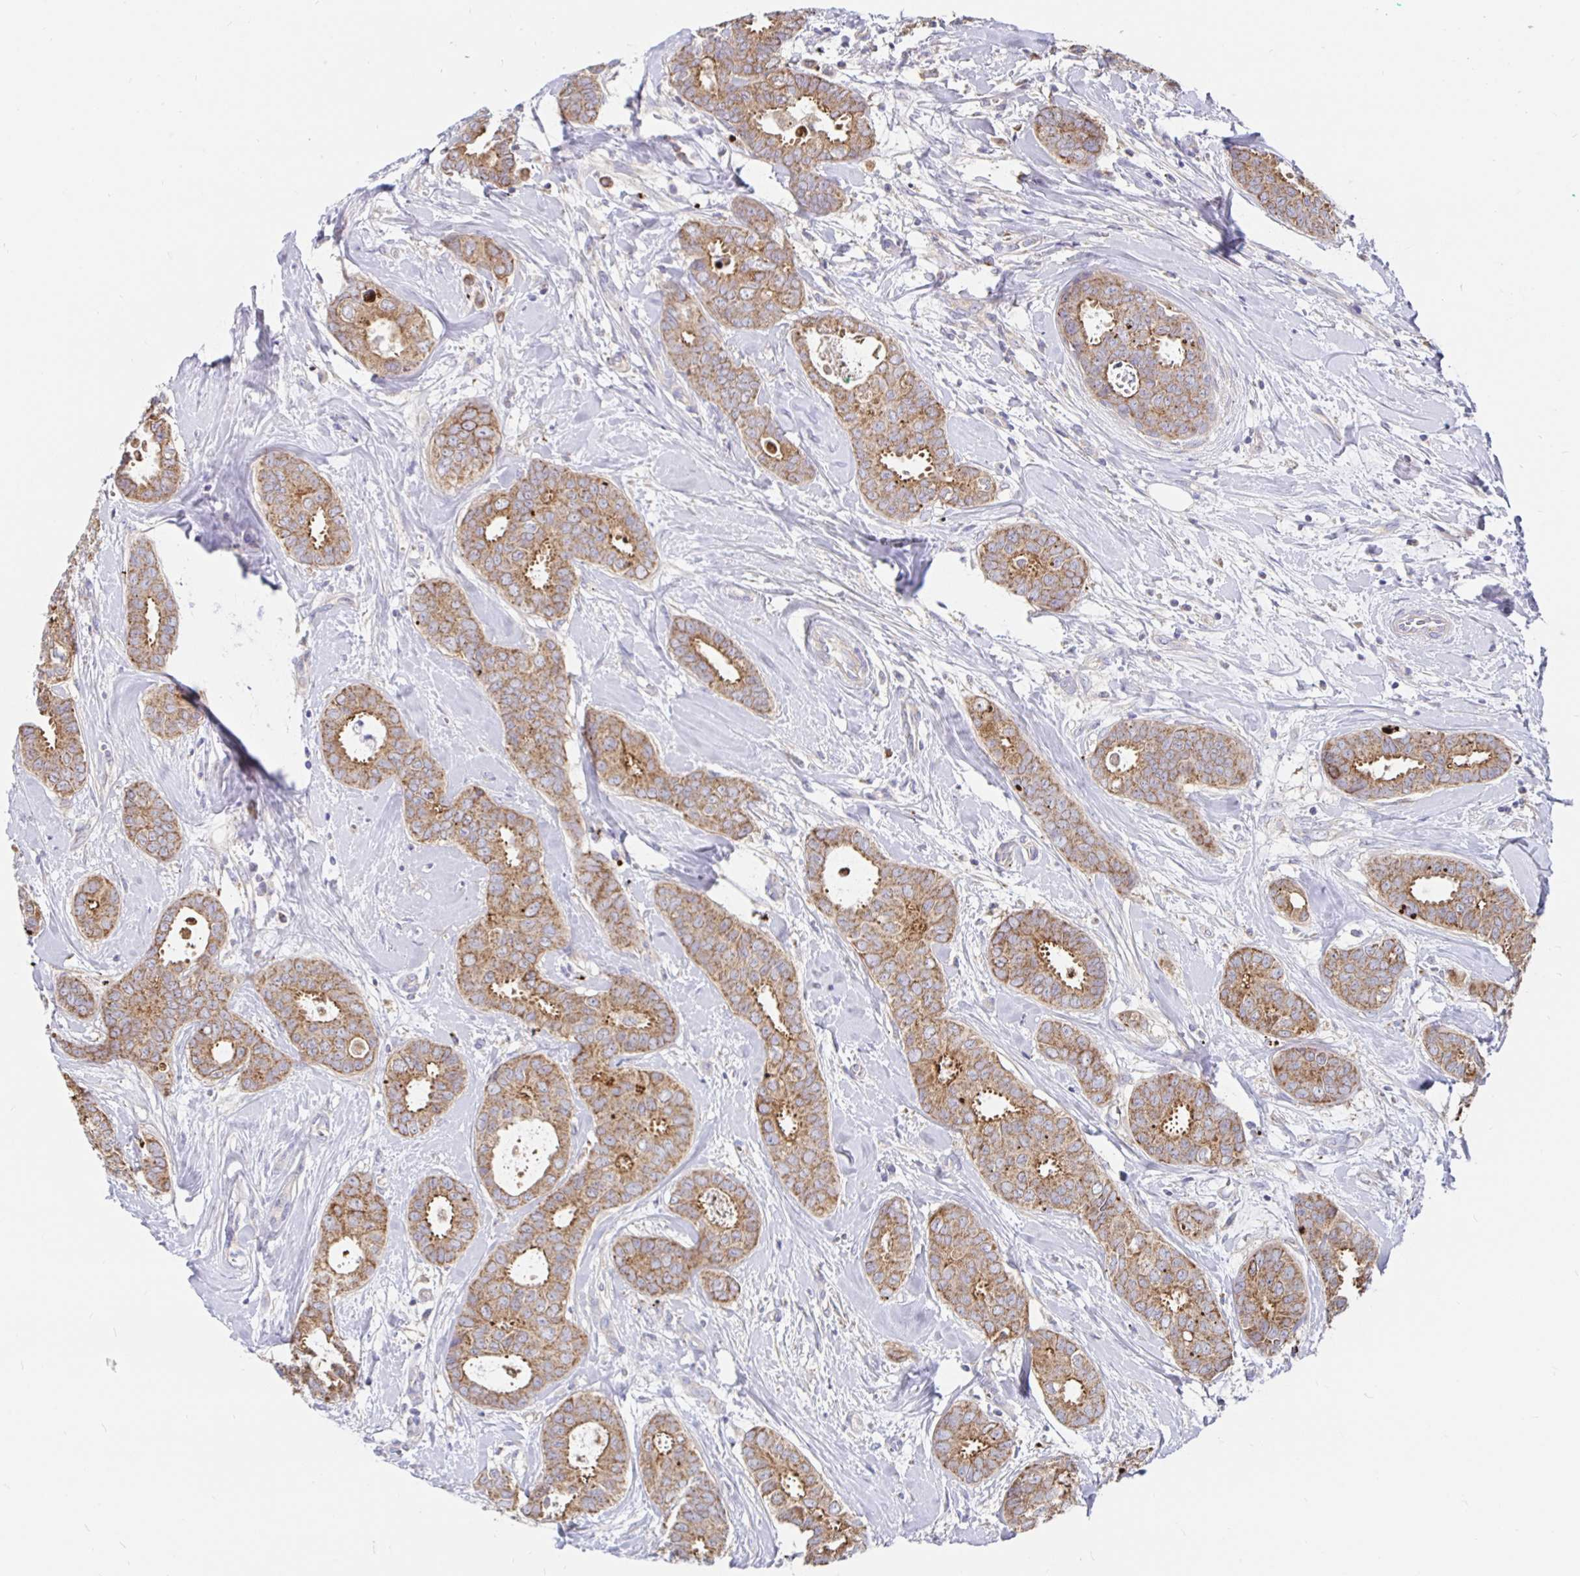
{"staining": {"intensity": "moderate", "quantity": ">75%", "location": "cytoplasmic/membranous"}, "tissue": "breast cancer", "cell_type": "Tumor cells", "image_type": "cancer", "snomed": [{"axis": "morphology", "description": "Duct carcinoma"}, {"axis": "topography", "description": "Breast"}], "caption": "Immunohistochemistry of breast invasive ductal carcinoma shows medium levels of moderate cytoplasmic/membranous positivity in approximately >75% of tumor cells.", "gene": "PRDX3", "patient": {"sex": "female", "age": 45}}